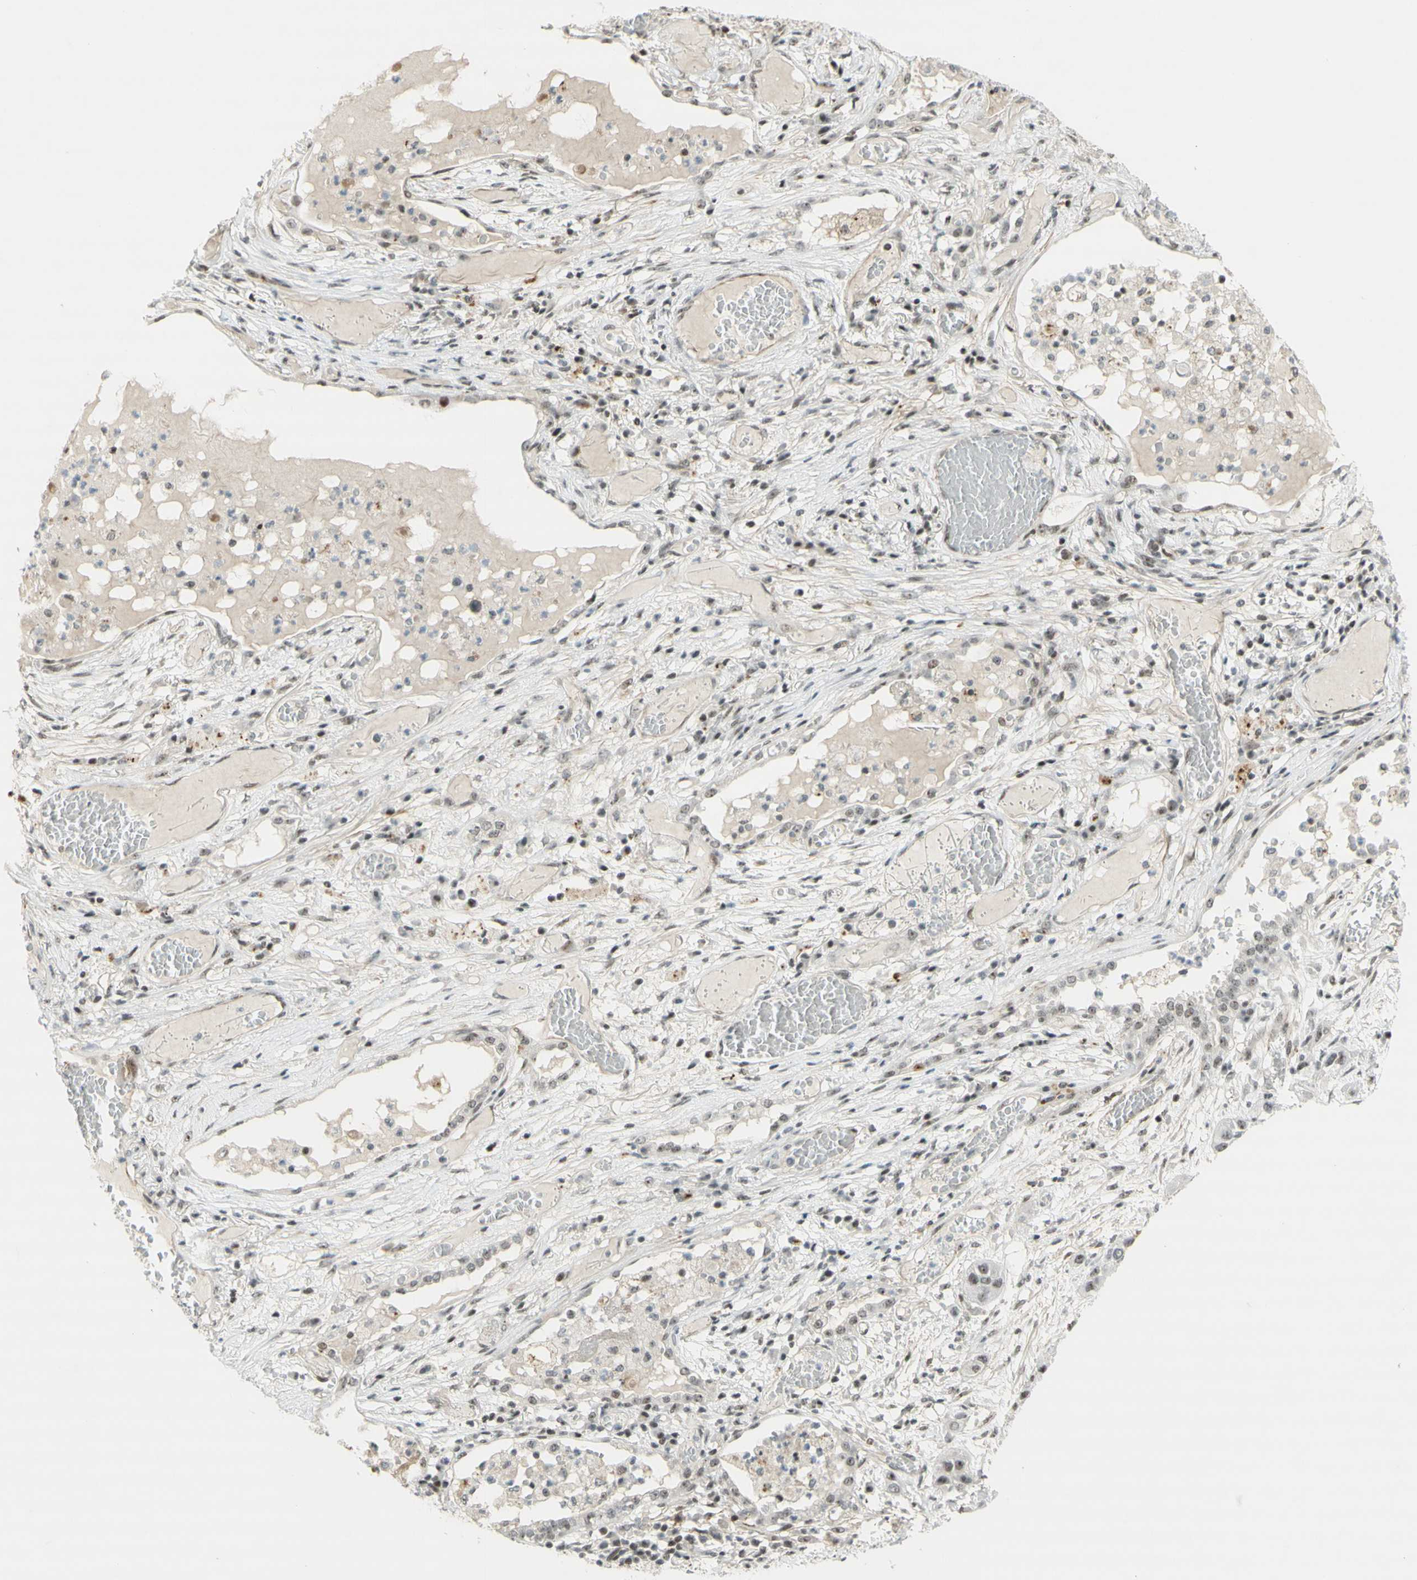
{"staining": {"intensity": "moderate", "quantity": "25%-75%", "location": "nuclear"}, "tissue": "lung cancer", "cell_type": "Tumor cells", "image_type": "cancer", "snomed": [{"axis": "morphology", "description": "Squamous cell carcinoma, NOS"}, {"axis": "topography", "description": "Lung"}], "caption": "Lung squamous cell carcinoma stained with DAB immunohistochemistry (IHC) exhibits medium levels of moderate nuclear staining in approximately 25%-75% of tumor cells.", "gene": "IRF1", "patient": {"sex": "male", "age": 71}}